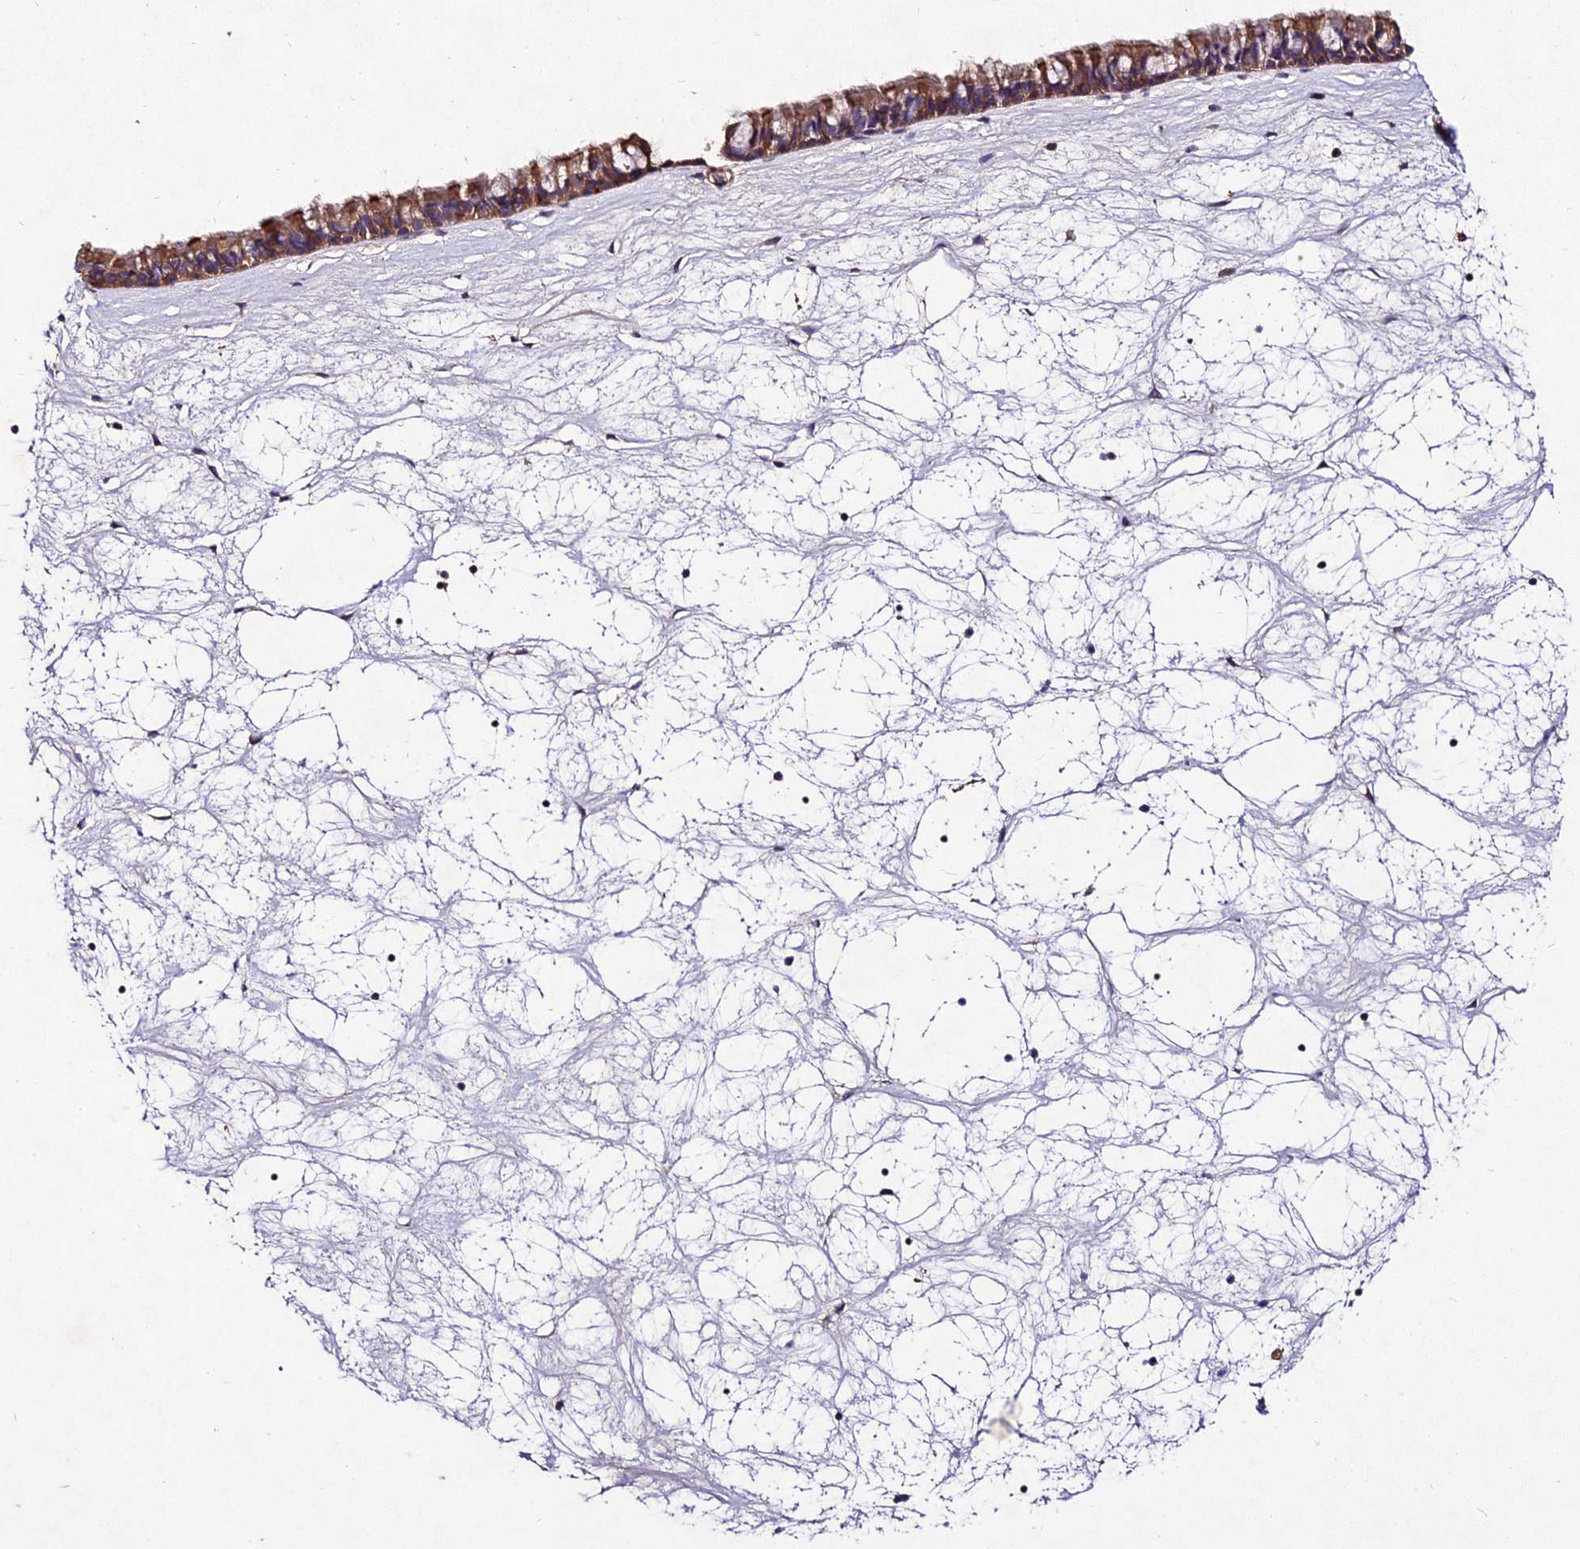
{"staining": {"intensity": "moderate", "quantity": ">75%", "location": "cytoplasmic/membranous"}, "tissue": "nasopharynx", "cell_type": "Respiratory epithelial cells", "image_type": "normal", "snomed": [{"axis": "morphology", "description": "Normal tissue, NOS"}, {"axis": "topography", "description": "Nasopharynx"}], "caption": "The immunohistochemical stain shows moderate cytoplasmic/membranous staining in respiratory epithelial cells of normal nasopharynx. (DAB IHC with brightfield microscopy, high magnification).", "gene": "AP3M1", "patient": {"sex": "male", "age": 64}}